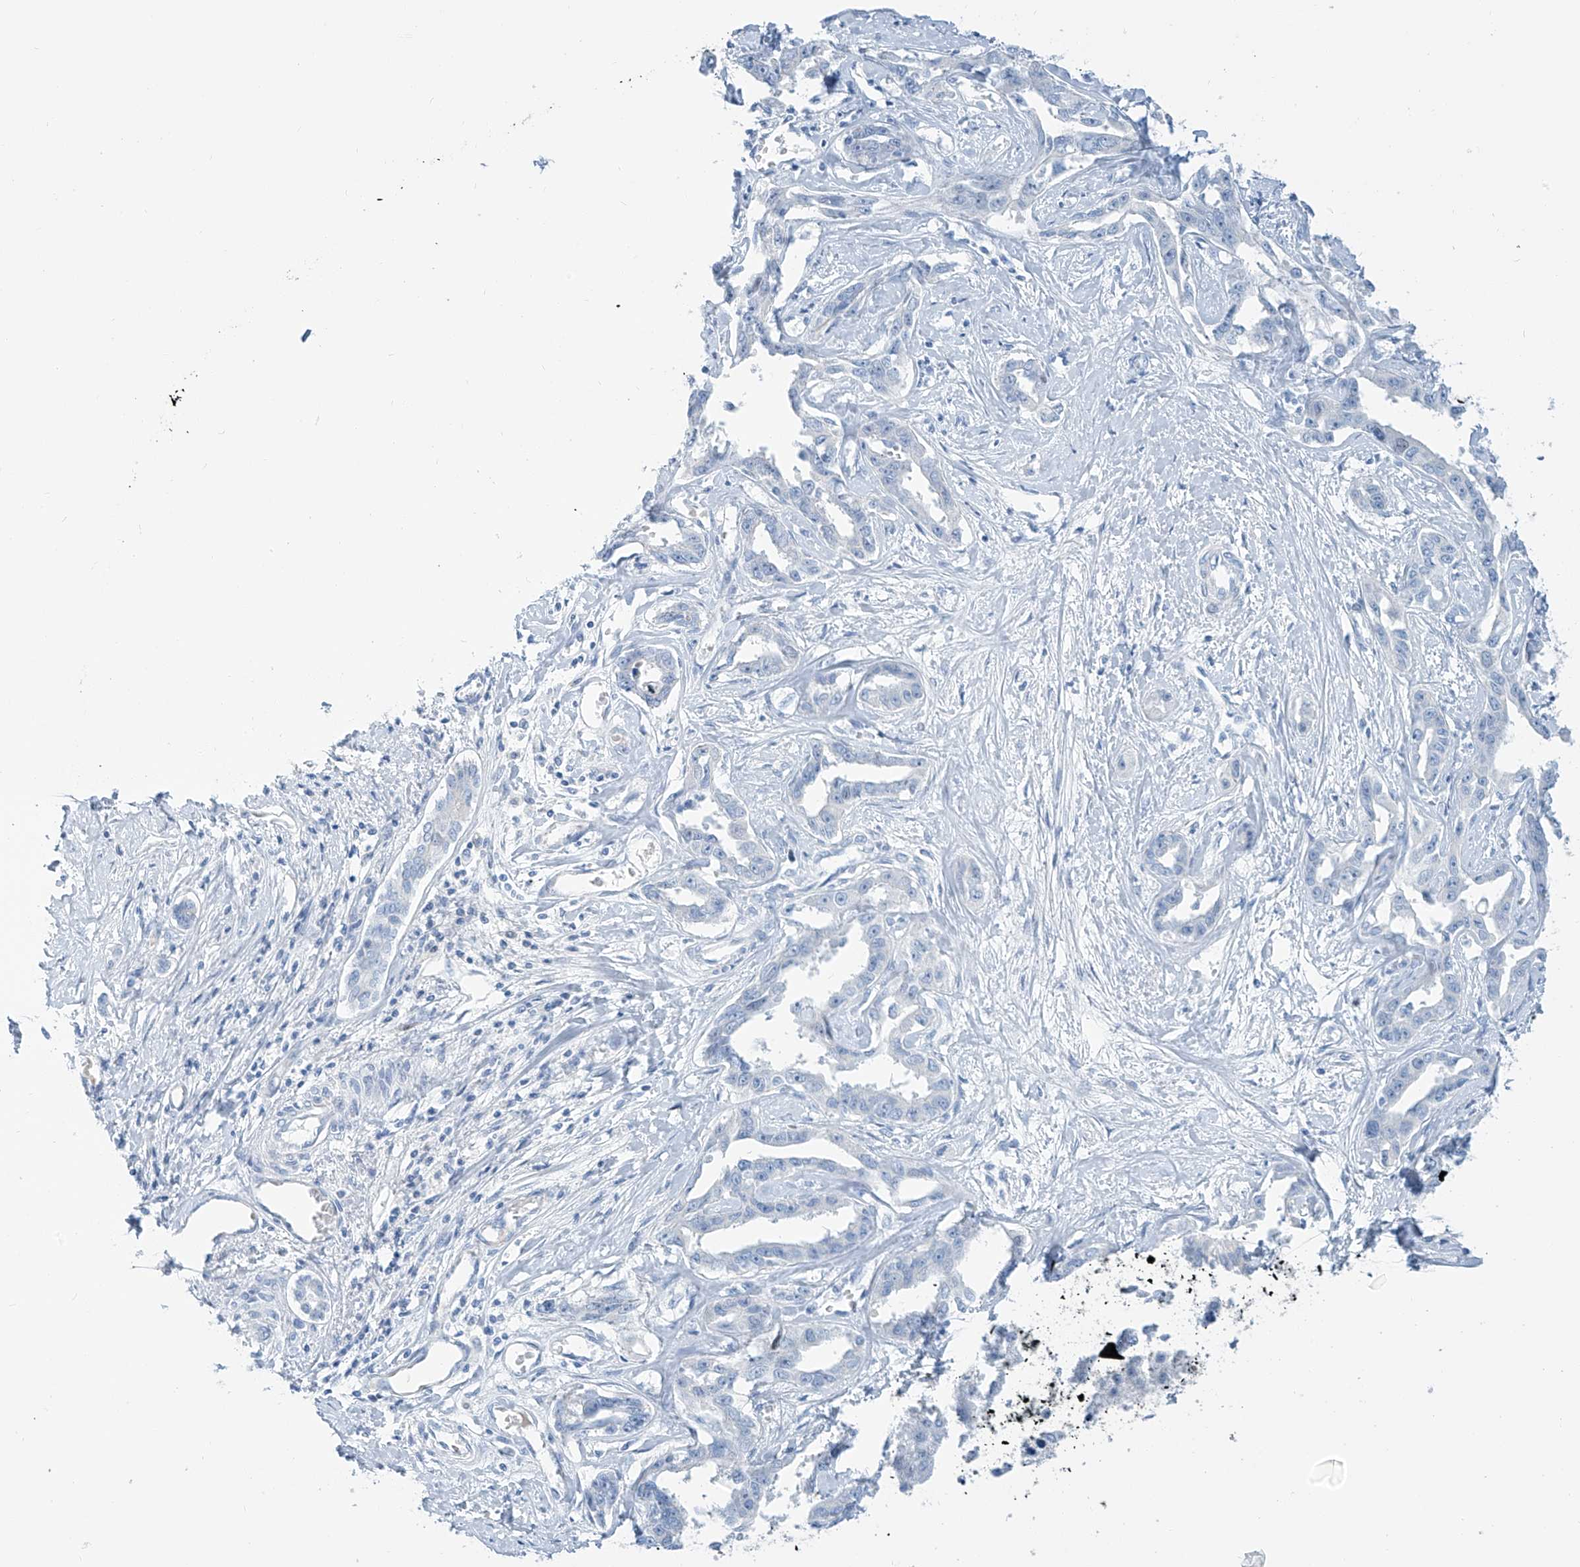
{"staining": {"intensity": "negative", "quantity": "none", "location": "none"}, "tissue": "liver cancer", "cell_type": "Tumor cells", "image_type": "cancer", "snomed": [{"axis": "morphology", "description": "Cholangiocarcinoma"}, {"axis": "topography", "description": "Liver"}], "caption": "Liver cholangiocarcinoma was stained to show a protein in brown. There is no significant positivity in tumor cells. (Stains: DAB (3,3'-diaminobenzidine) IHC with hematoxylin counter stain, Microscopy: brightfield microscopy at high magnification).", "gene": "SGO2", "patient": {"sex": "male", "age": 59}}